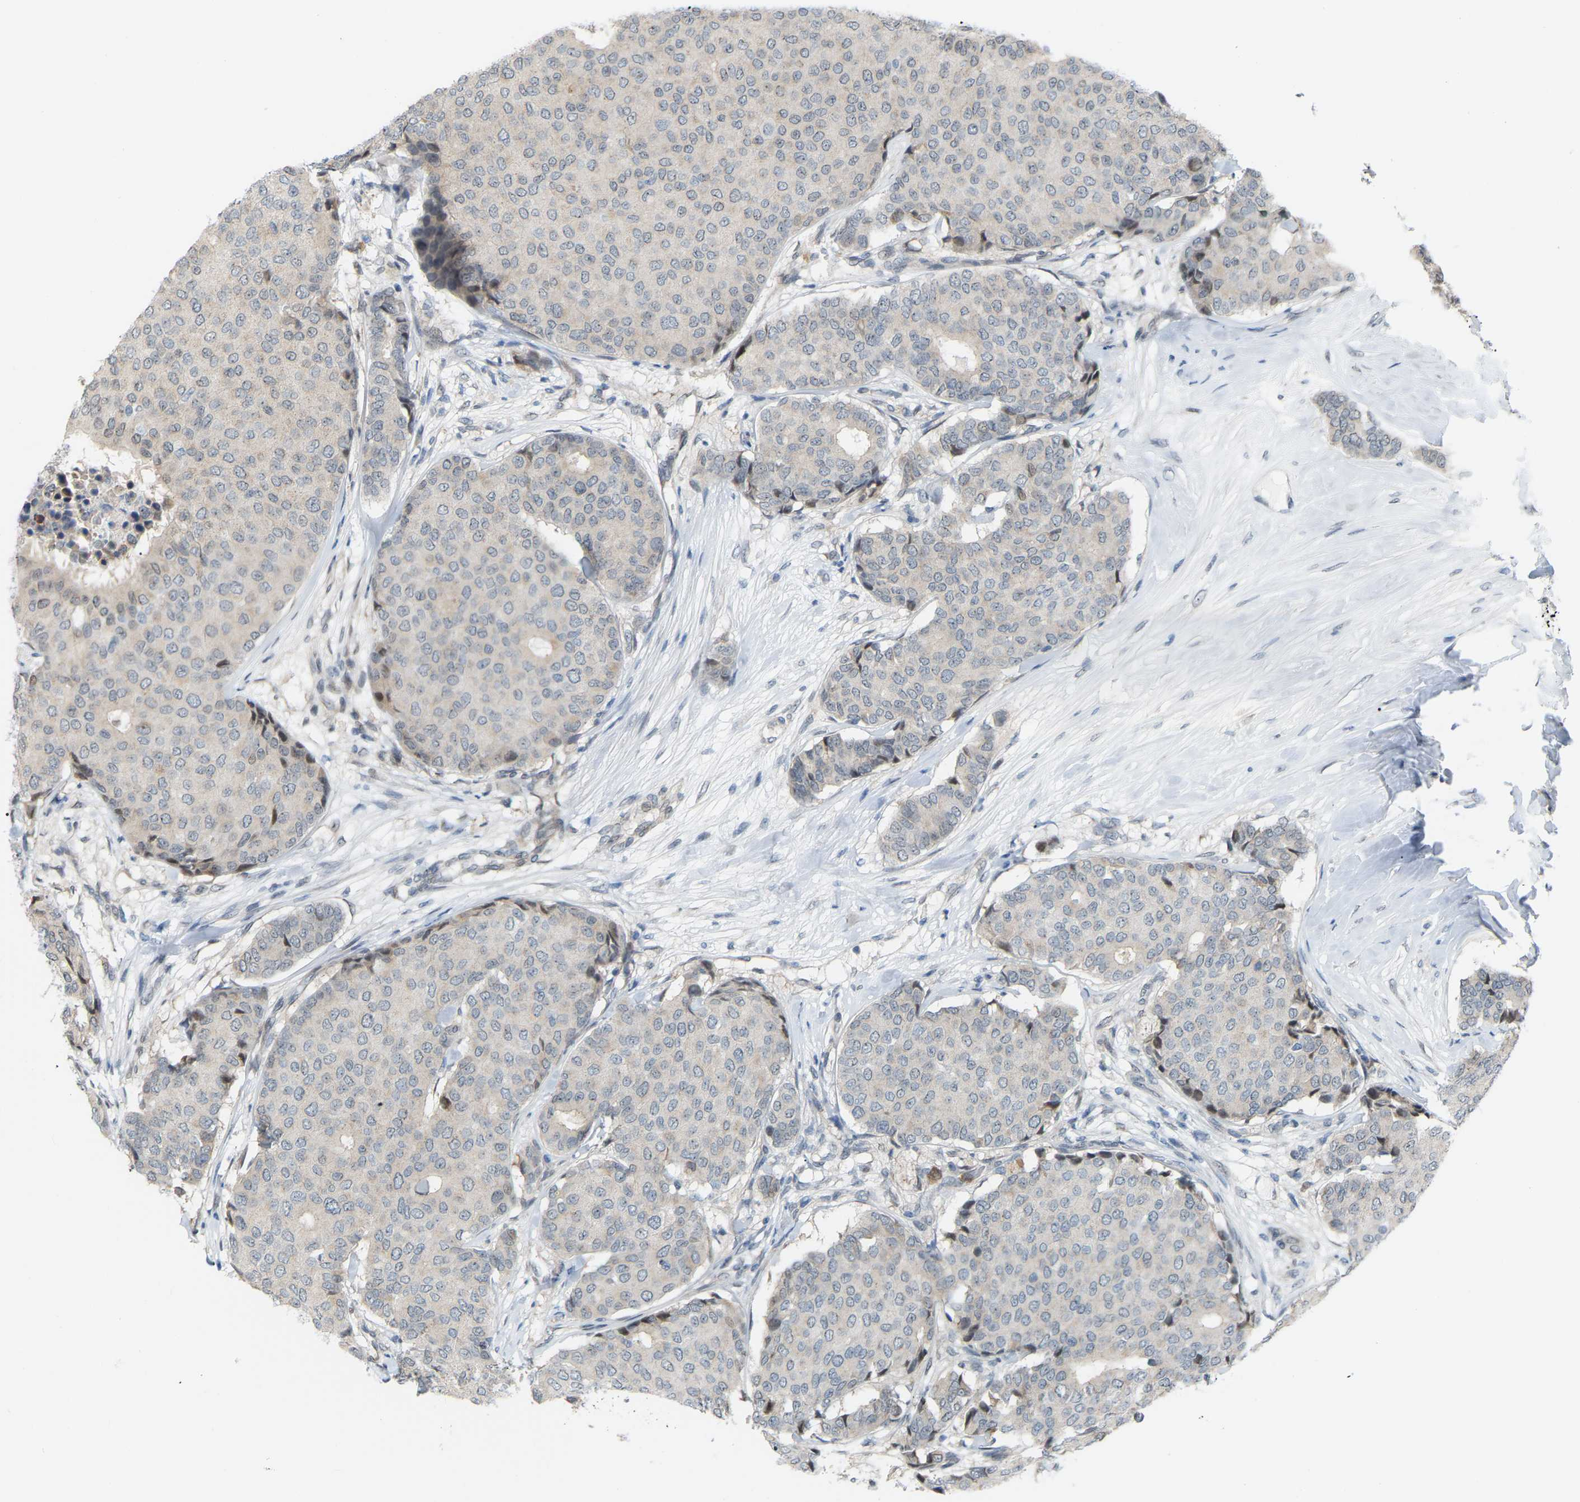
{"staining": {"intensity": "negative", "quantity": "none", "location": "none"}, "tissue": "breast cancer", "cell_type": "Tumor cells", "image_type": "cancer", "snomed": [{"axis": "morphology", "description": "Duct carcinoma"}, {"axis": "topography", "description": "Breast"}], "caption": "The image reveals no significant positivity in tumor cells of intraductal carcinoma (breast). (Brightfield microscopy of DAB IHC at high magnification).", "gene": "CROT", "patient": {"sex": "female", "age": 75}}